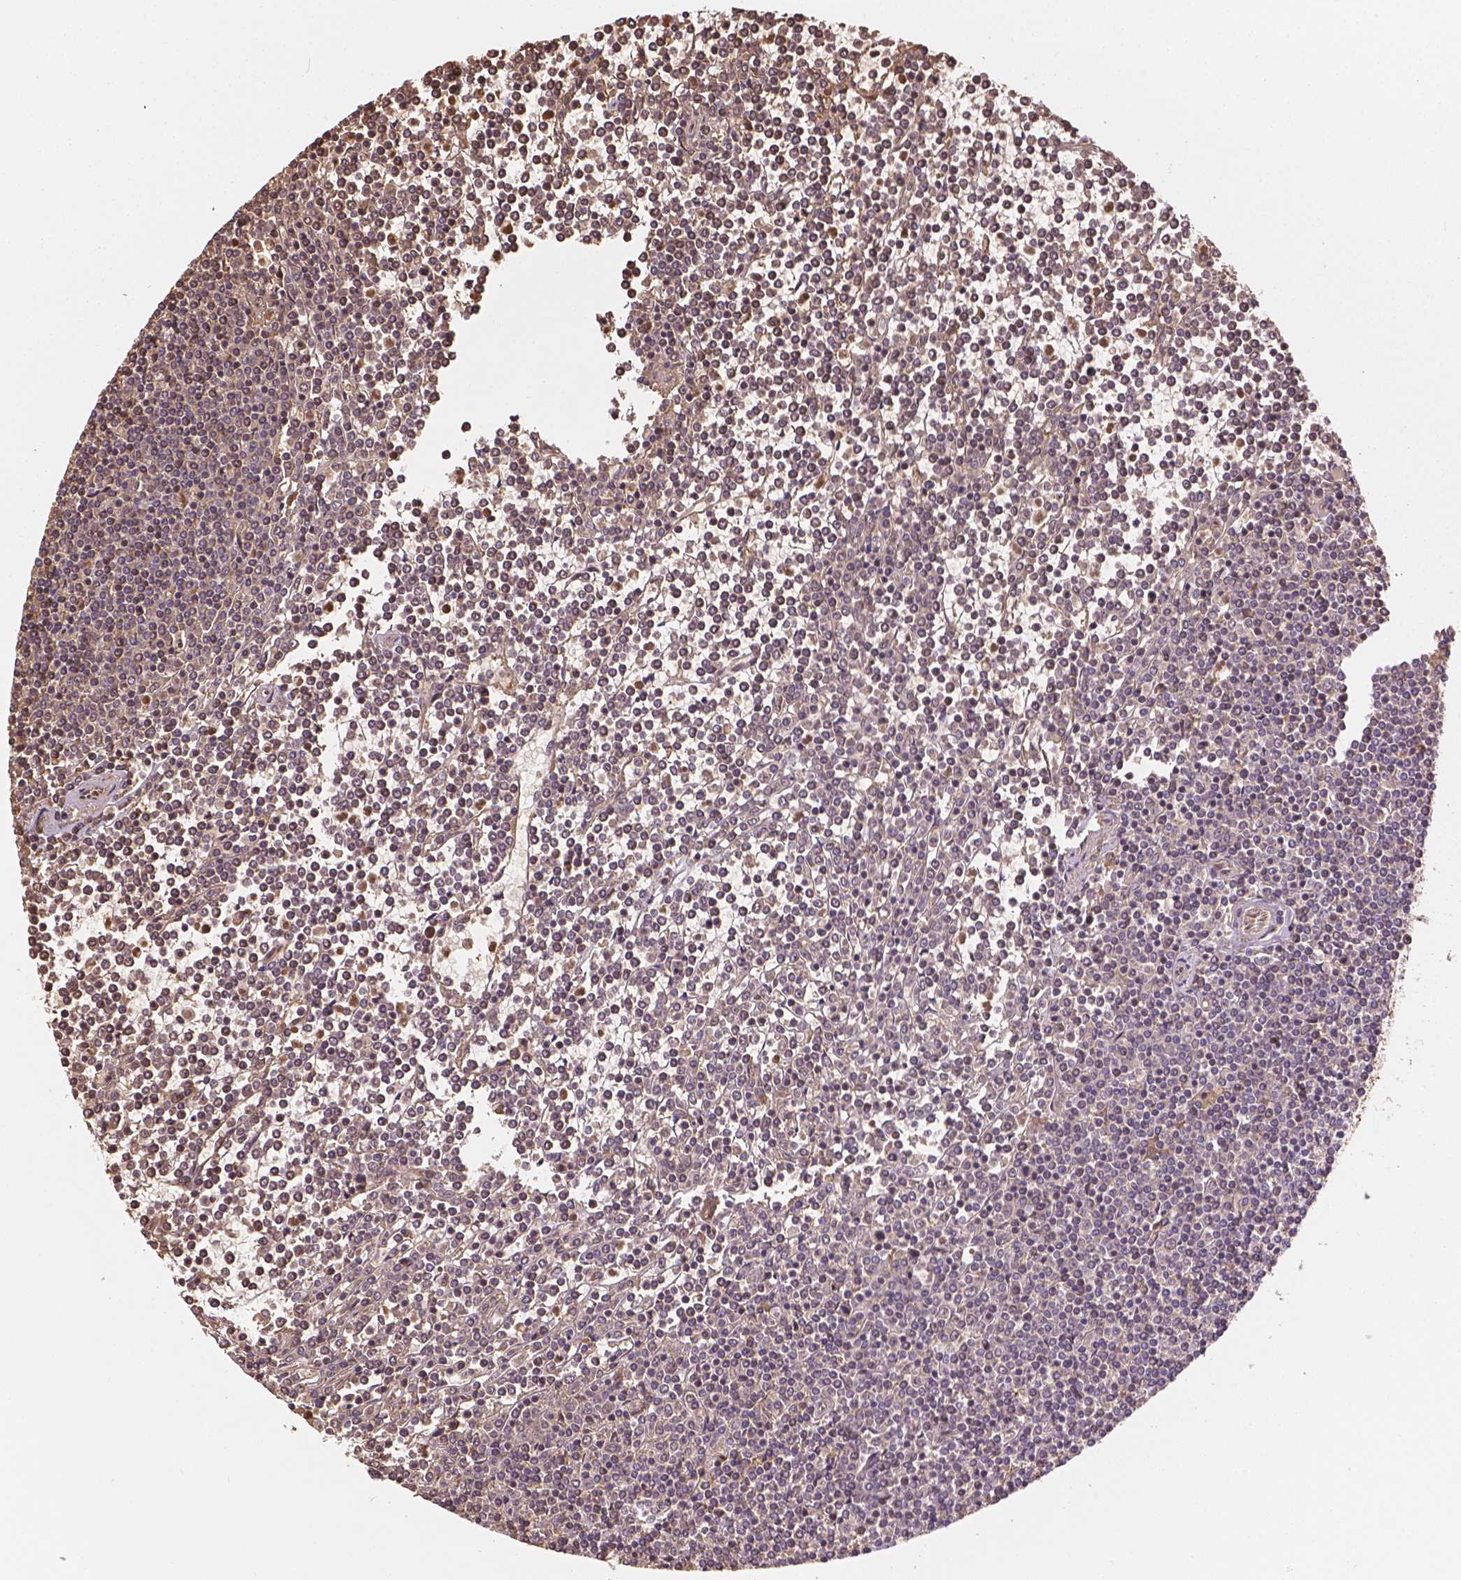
{"staining": {"intensity": "negative", "quantity": "none", "location": "none"}, "tissue": "lymphoma", "cell_type": "Tumor cells", "image_type": "cancer", "snomed": [{"axis": "morphology", "description": "Malignant lymphoma, non-Hodgkin's type, Low grade"}, {"axis": "topography", "description": "Spleen"}], "caption": "IHC photomicrograph of lymphoma stained for a protein (brown), which demonstrates no positivity in tumor cells.", "gene": "YAP1", "patient": {"sex": "female", "age": 19}}